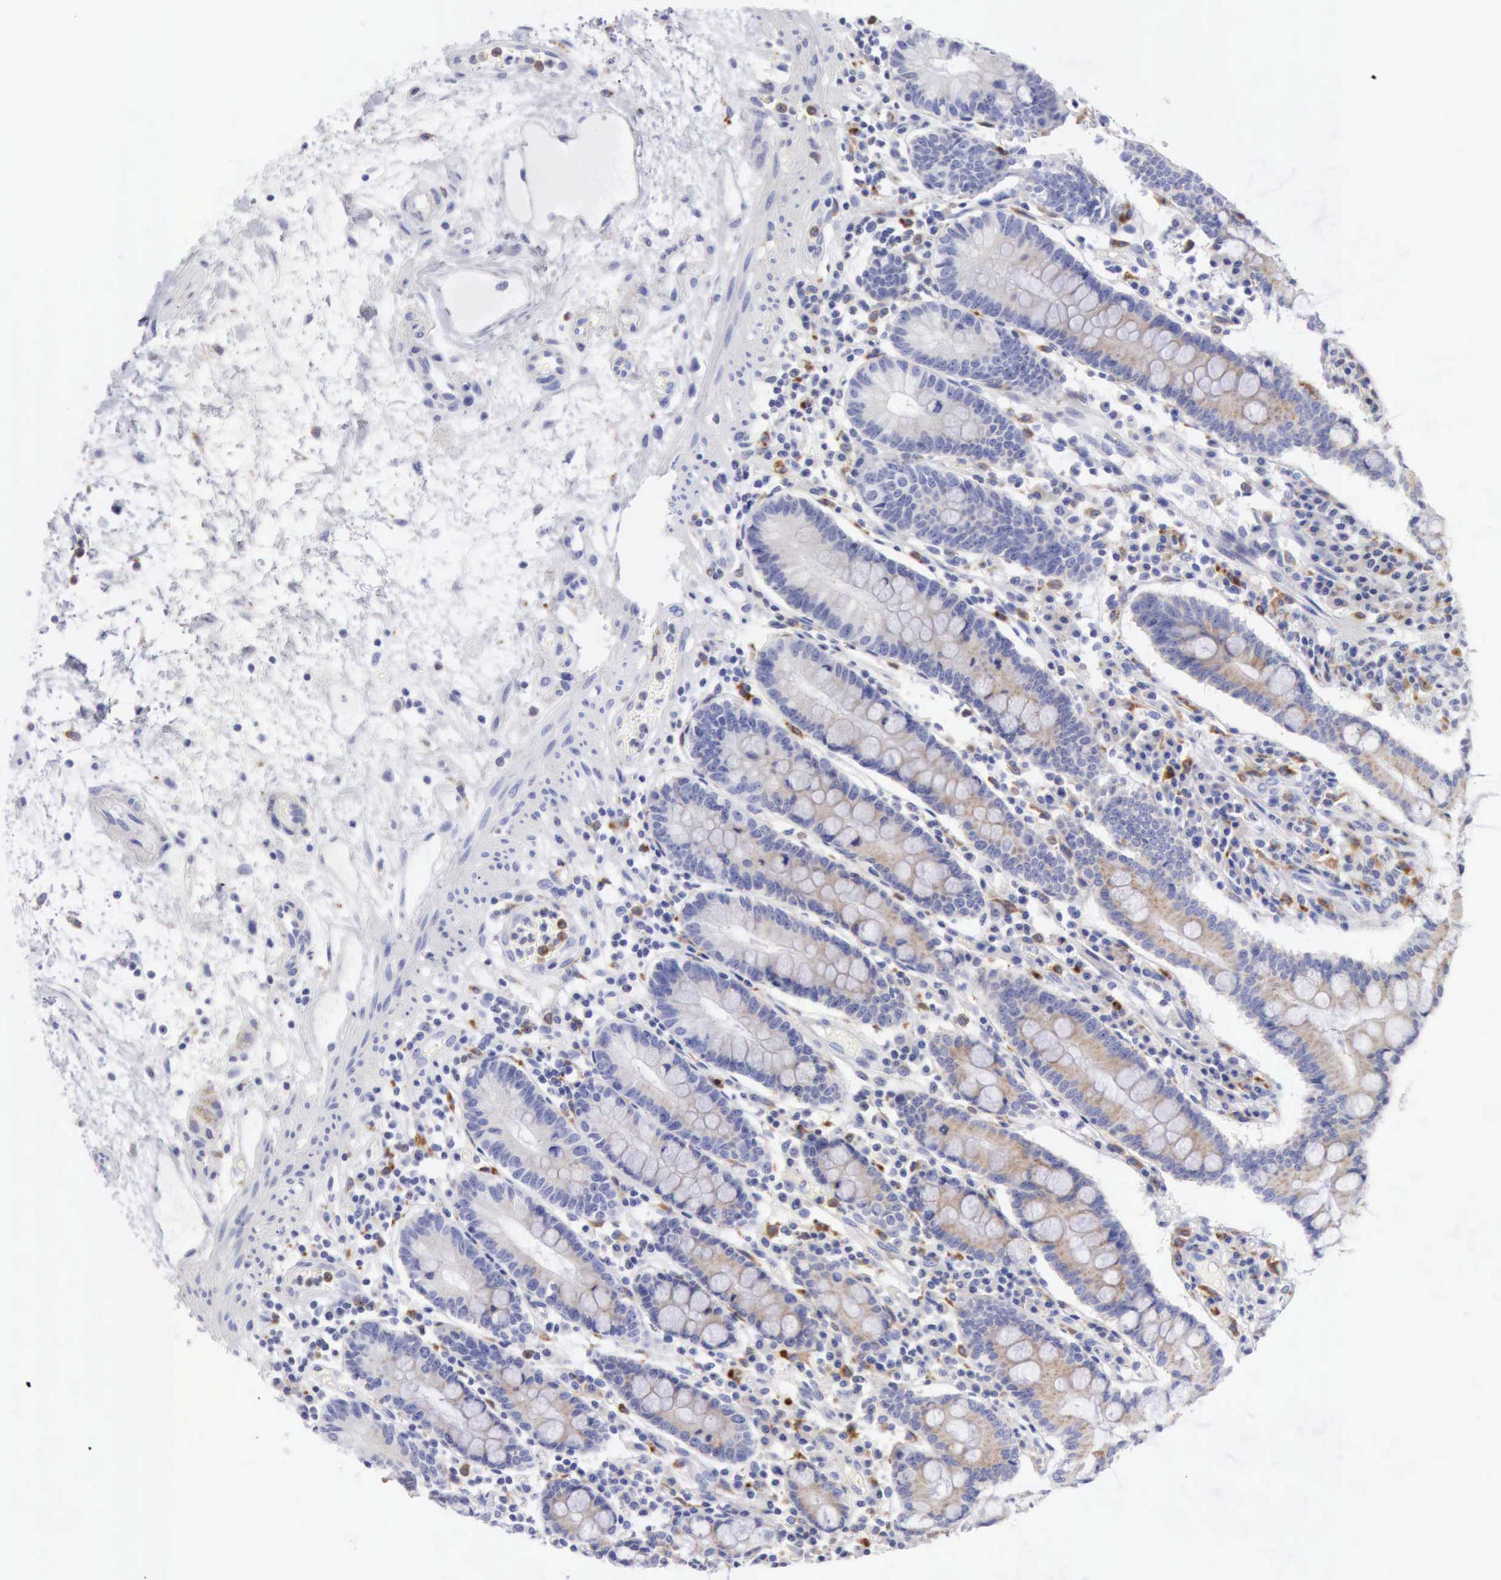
{"staining": {"intensity": "weak", "quantity": "25%-75%", "location": "cytoplasmic/membranous"}, "tissue": "small intestine", "cell_type": "Glandular cells", "image_type": "normal", "snomed": [{"axis": "morphology", "description": "Normal tissue, NOS"}, {"axis": "topography", "description": "Small intestine"}], "caption": "Immunohistochemistry (DAB) staining of normal human small intestine reveals weak cytoplasmic/membranous protein staining in about 25%-75% of glandular cells. Using DAB (3,3'-diaminobenzidine) (brown) and hematoxylin (blue) stains, captured at high magnification using brightfield microscopy.", "gene": "CTSS", "patient": {"sex": "female", "age": 51}}